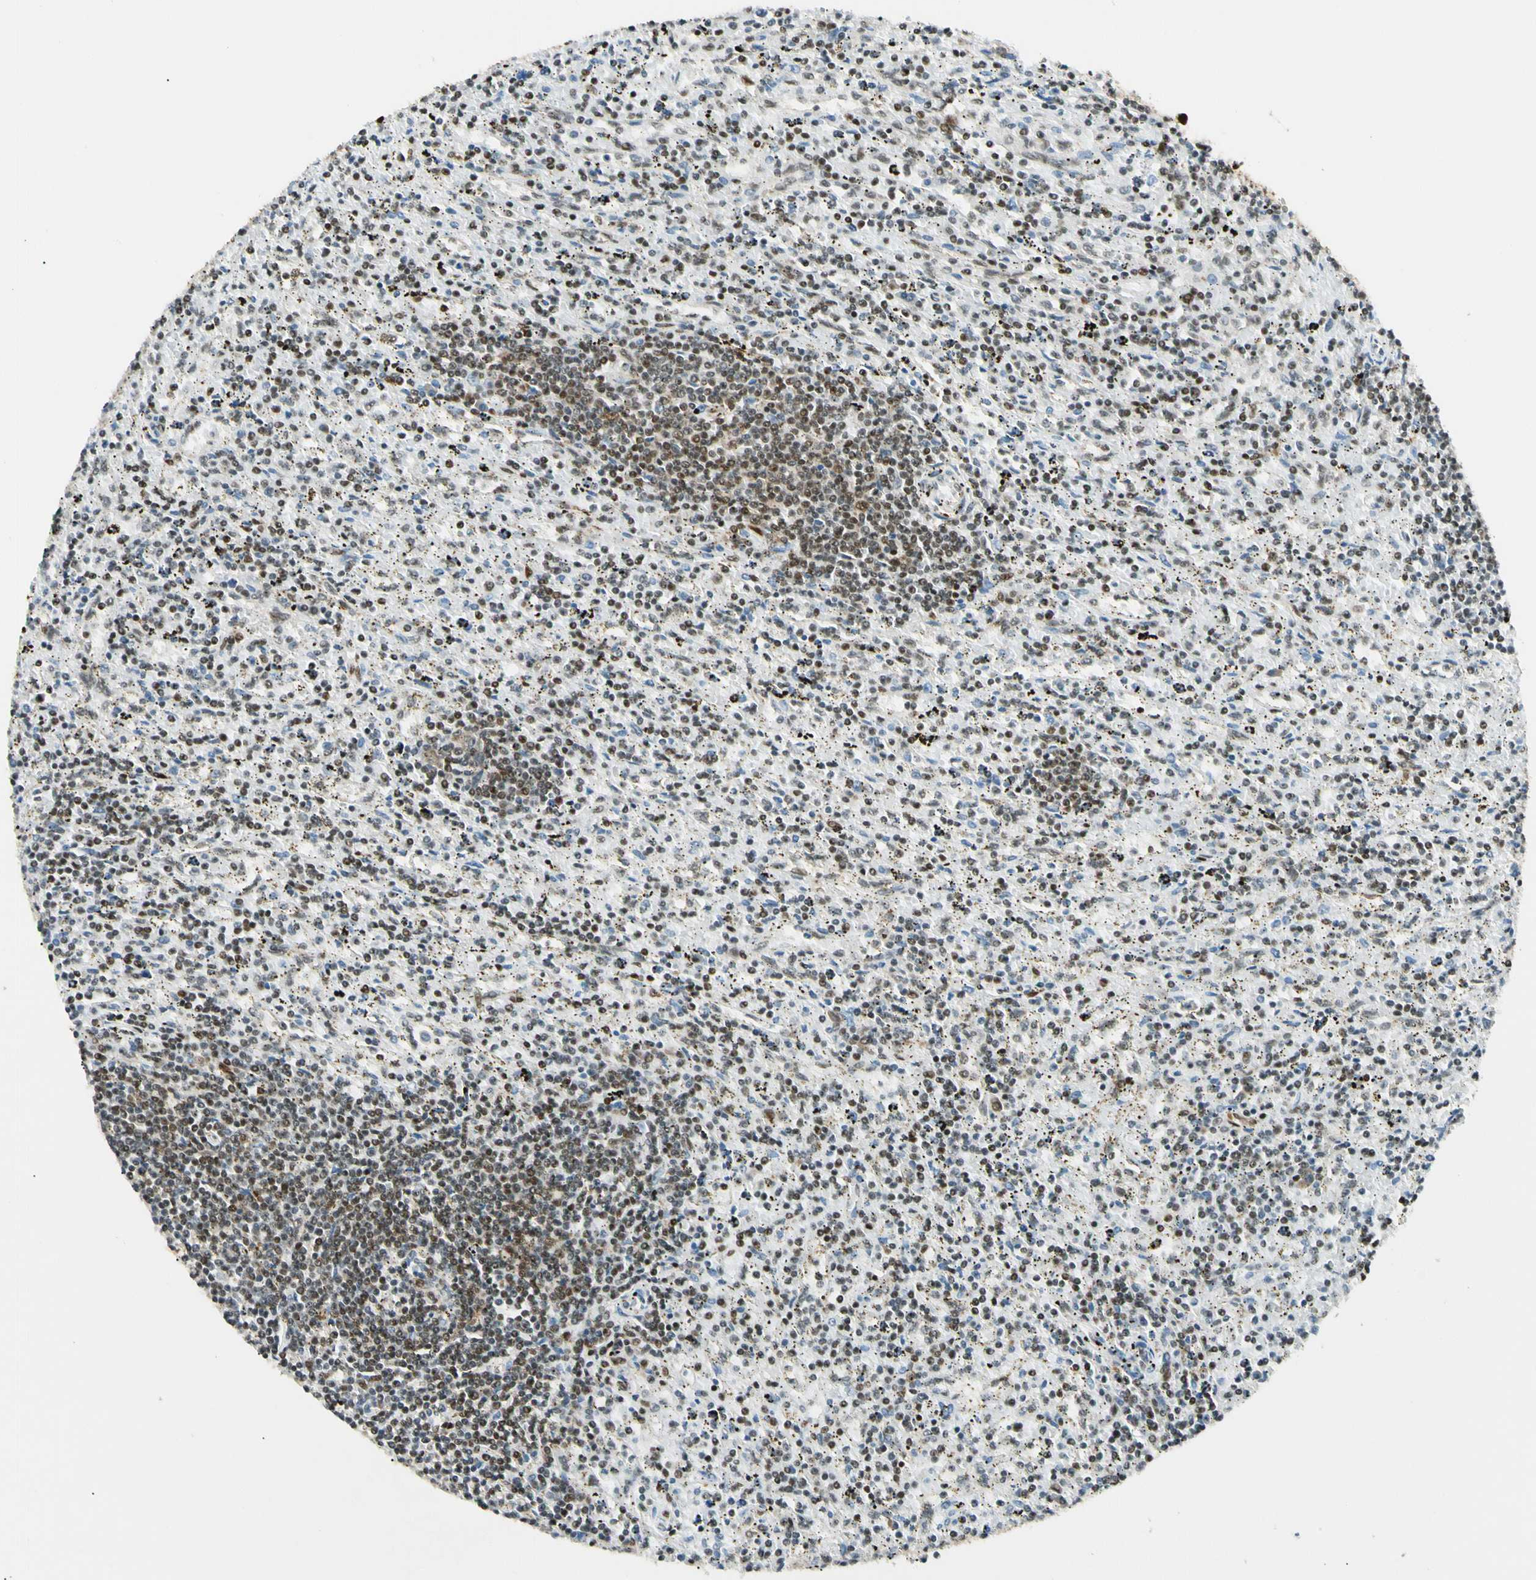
{"staining": {"intensity": "strong", "quantity": ">75%", "location": "nuclear"}, "tissue": "lymphoma", "cell_type": "Tumor cells", "image_type": "cancer", "snomed": [{"axis": "morphology", "description": "Malignant lymphoma, non-Hodgkin's type, Low grade"}, {"axis": "topography", "description": "Spleen"}], "caption": "Protein analysis of low-grade malignant lymphoma, non-Hodgkin's type tissue displays strong nuclear positivity in approximately >75% of tumor cells.", "gene": "FUS", "patient": {"sex": "male", "age": 76}}